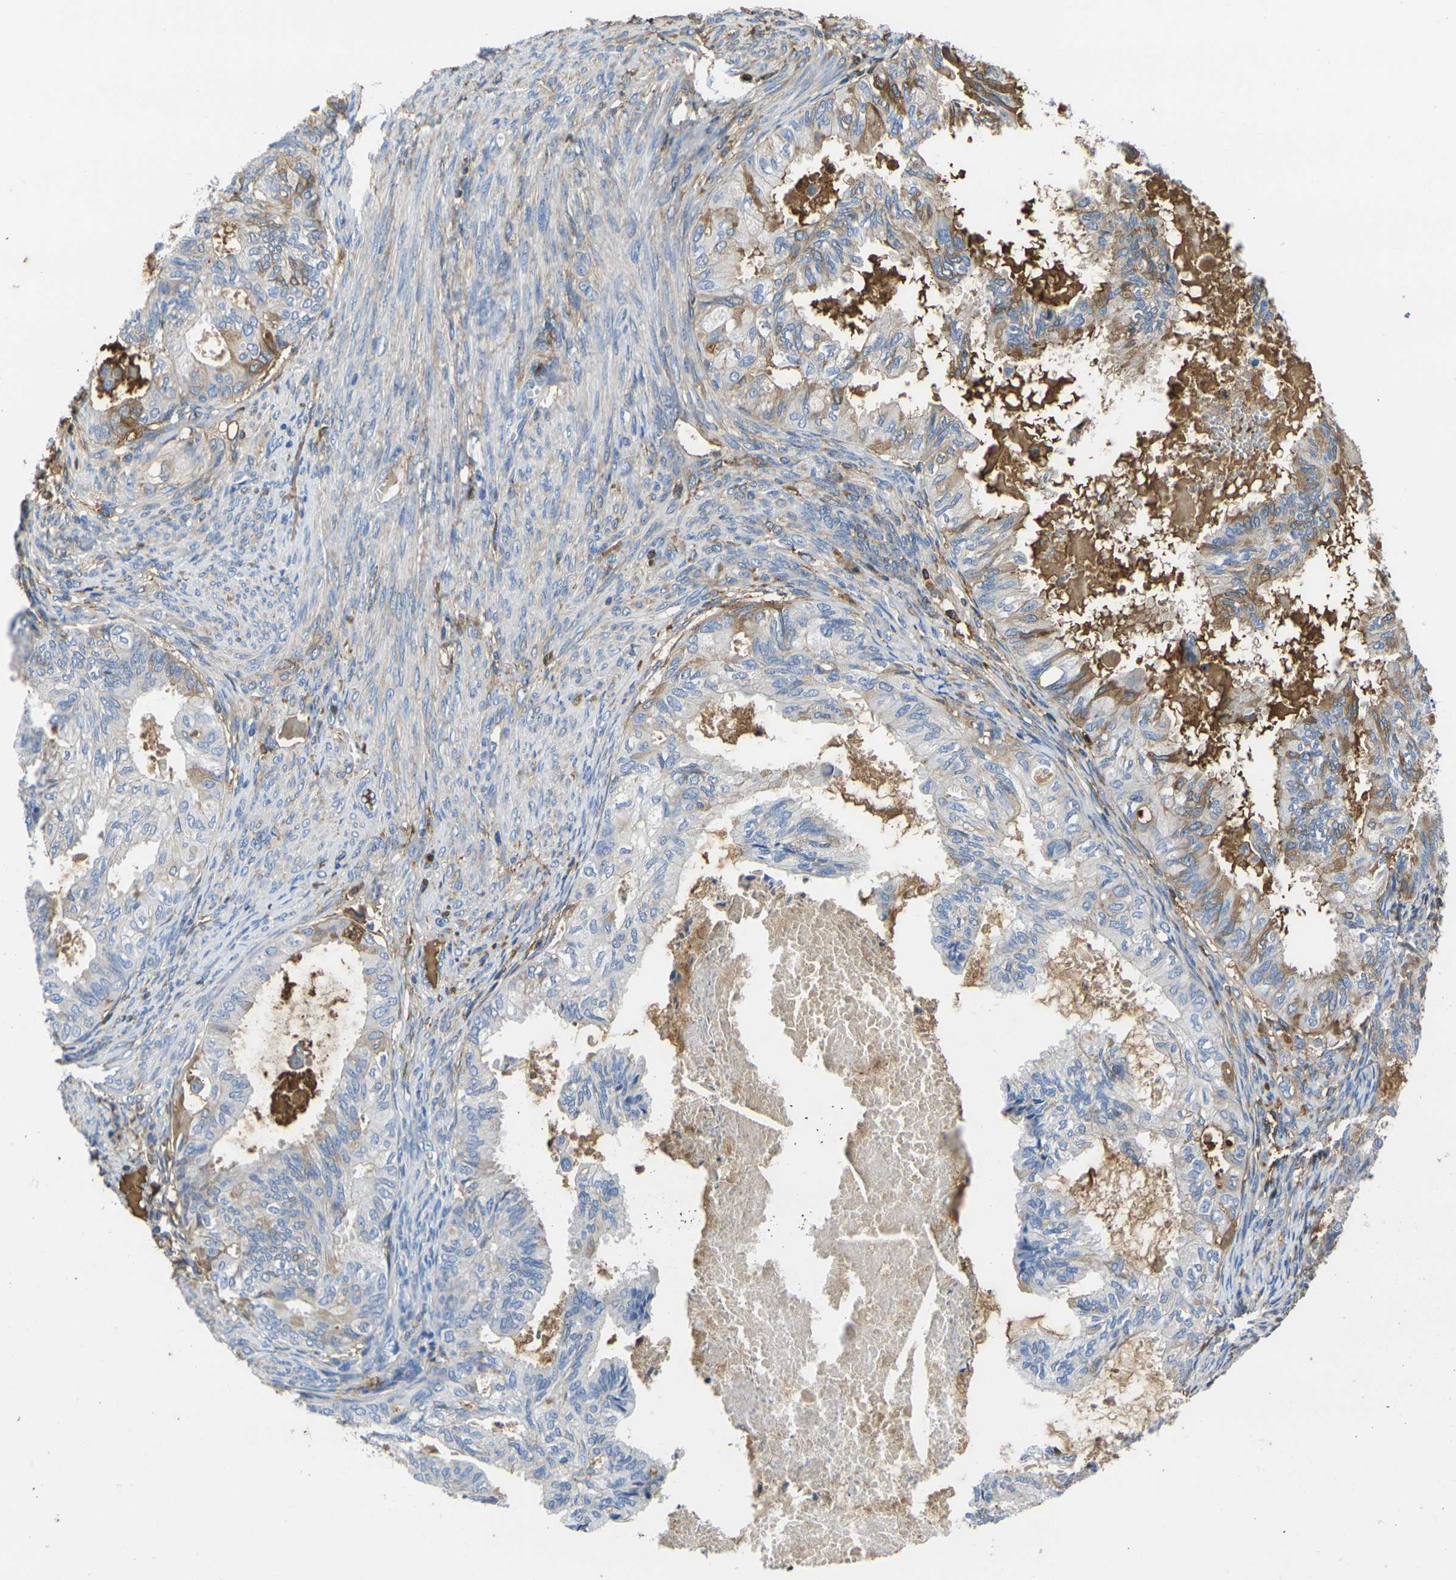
{"staining": {"intensity": "moderate", "quantity": "<25%", "location": "cytoplasmic/membranous"}, "tissue": "cervical cancer", "cell_type": "Tumor cells", "image_type": "cancer", "snomed": [{"axis": "morphology", "description": "Normal tissue, NOS"}, {"axis": "morphology", "description": "Adenocarcinoma, NOS"}, {"axis": "topography", "description": "Cervix"}, {"axis": "topography", "description": "Endometrium"}], "caption": "High-power microscopy captured an immunohistochemistry photomicrograph of cervical adenocarcinoma, revealing moderate cytoplasmic/membranous positivity in about <25% of tumor cells.", "gene": "GREM2", "patient": {"sex": "female", "age": 86}}